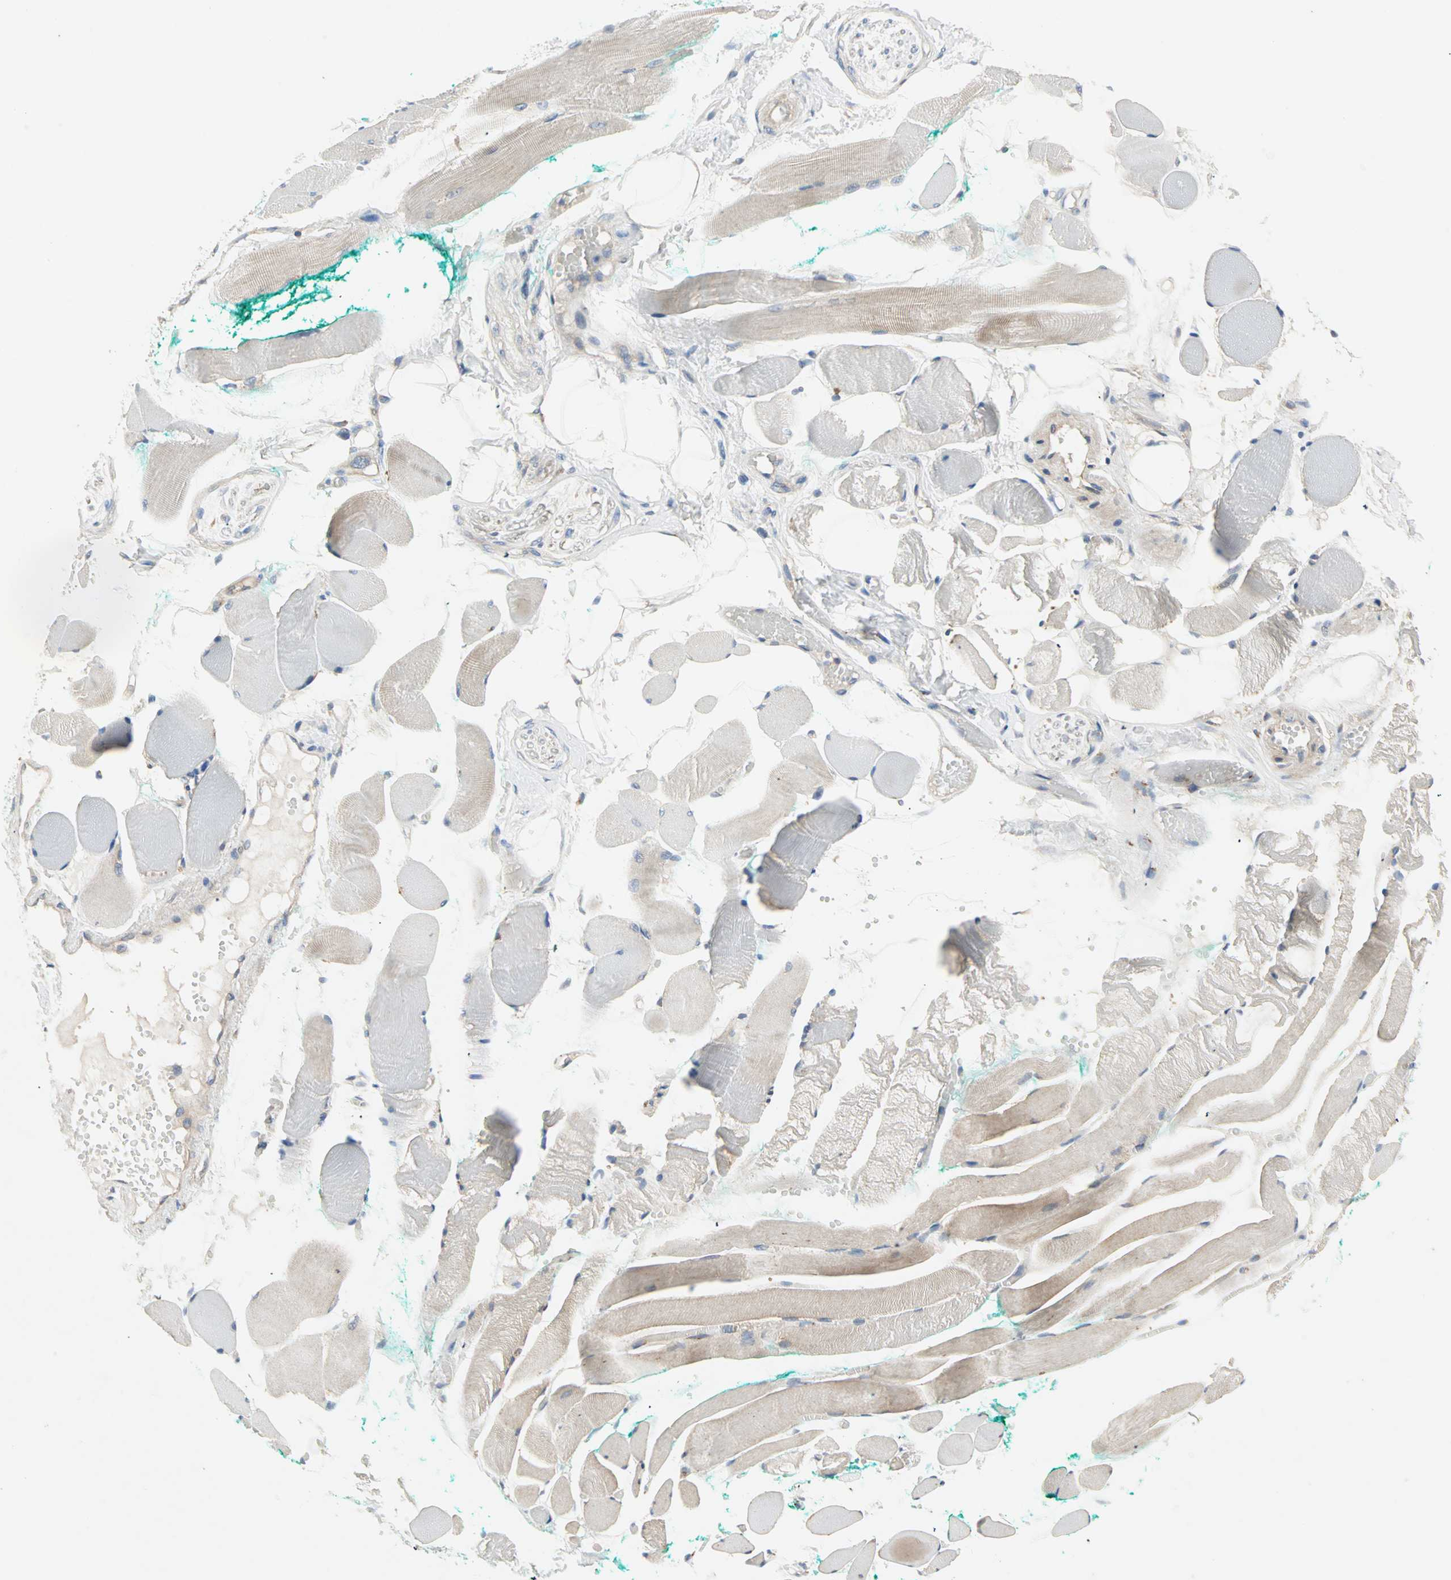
{"staining": {"intensity": "weak", "quantity": "<25%", "location": "cytoplasmic/membranous"}, "tissue": "skeletal muscle", "cell_type": "Myocytes", "image_type": "normal", "snomed": [{"axis": "morphology", "description": "Normal tissue, NOS"}, {"axis": "topography", "description": "Skeletal muscle"}, {"axis": "topography", "description": "Peripheral nerve tissue"}], "caption": "An image of skeletal muscle stained for a protein shows no brown staining in myocytes.", "gene": "PDE8A", "patient": {"sex": "female", "age": 84}}